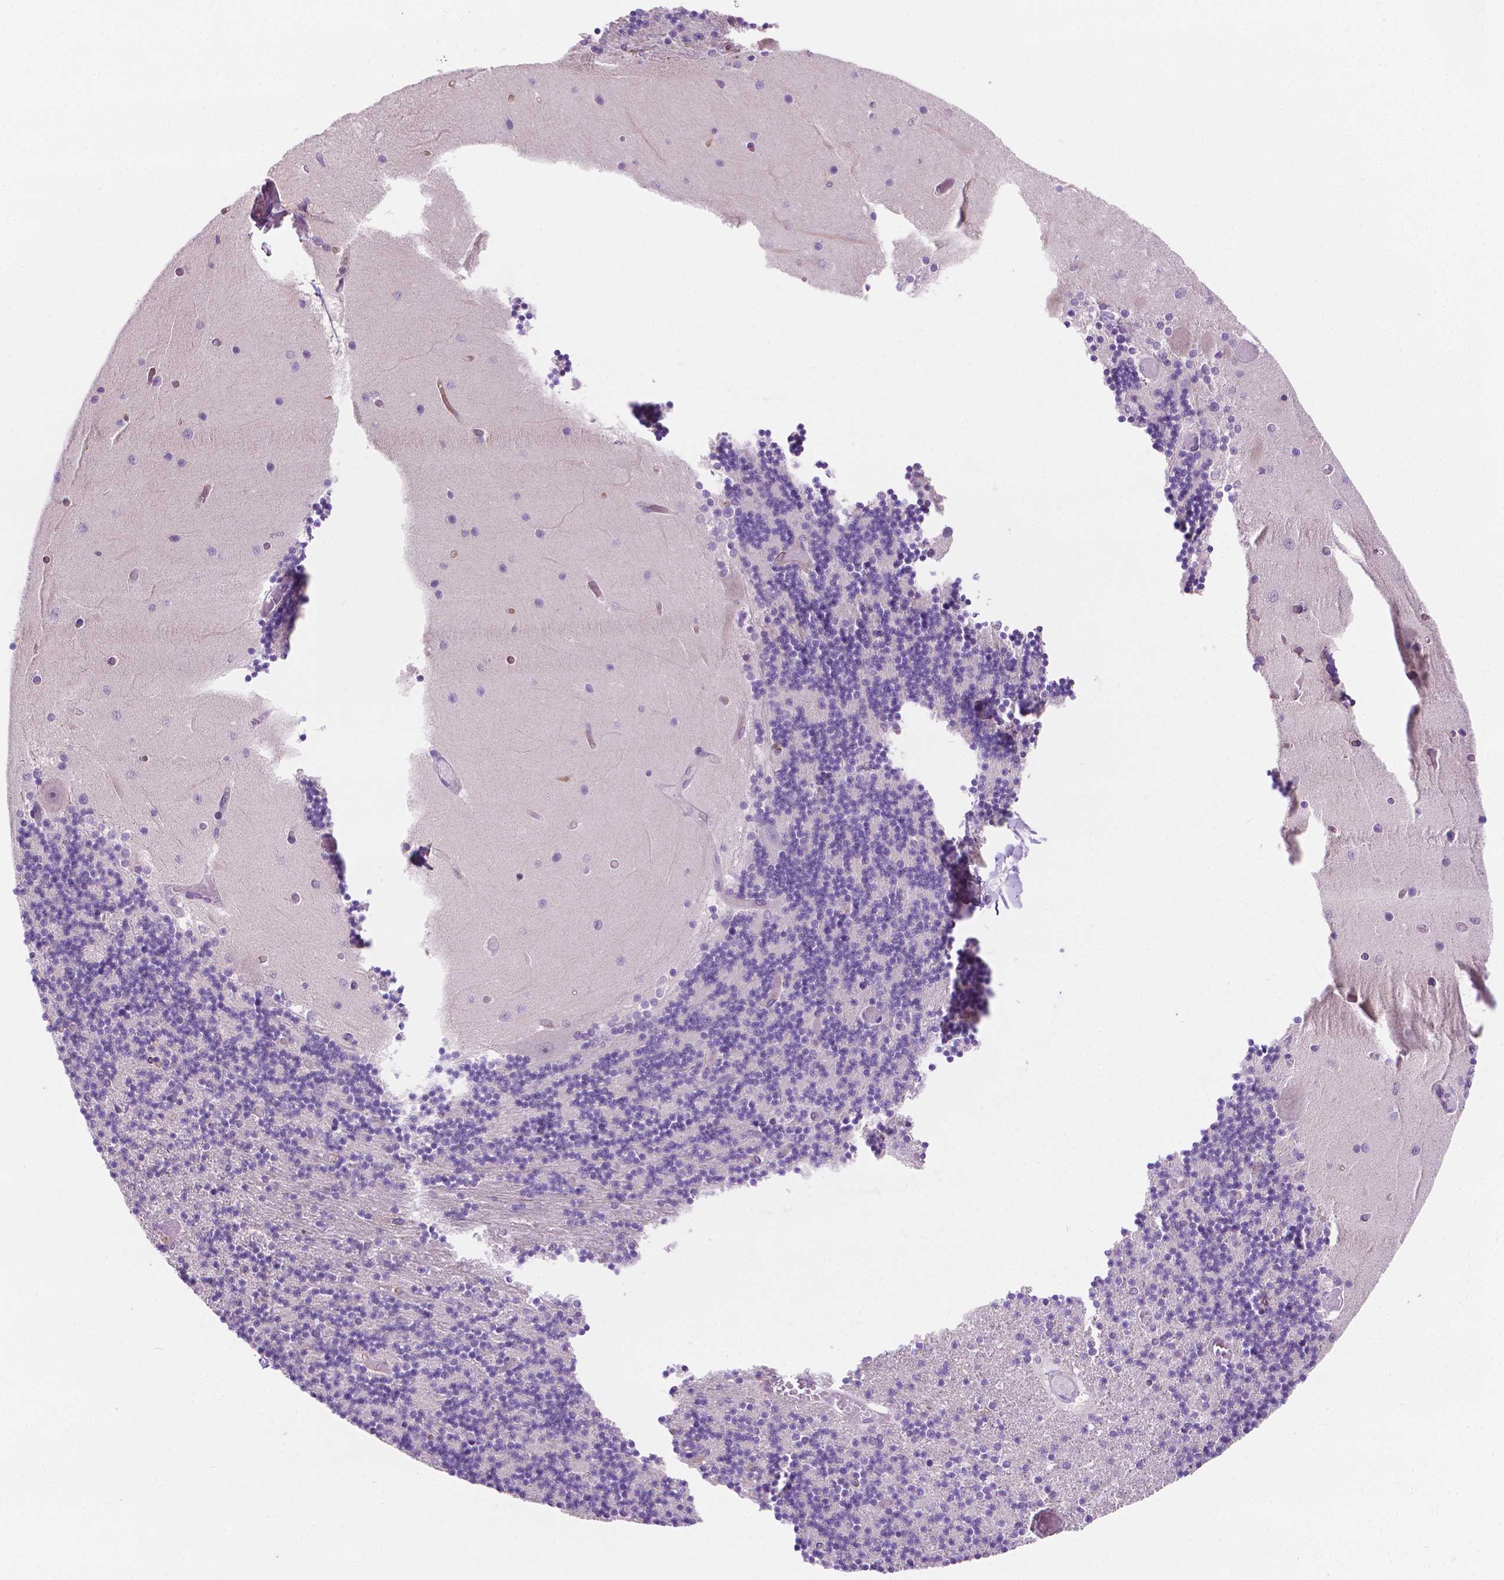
{"staining": {"intensity": "negative", "quantity": "none", "location": "none"}, "tissue": "cerebellum", "cell_type": "Cells in granular layer", "image_type": "normal", "snomed": [{"axis": "morphology", "description": "Normal tissue, NOS"}, {"axis": "topography", "description": "Cerebellum"}], "caption": "DAB immunohistochemical staining of benign human cerebellum displays no significant staining in cells in granular layer.", "gene": "EPPK1", "patient": {"sex": "female", "age": 28}}